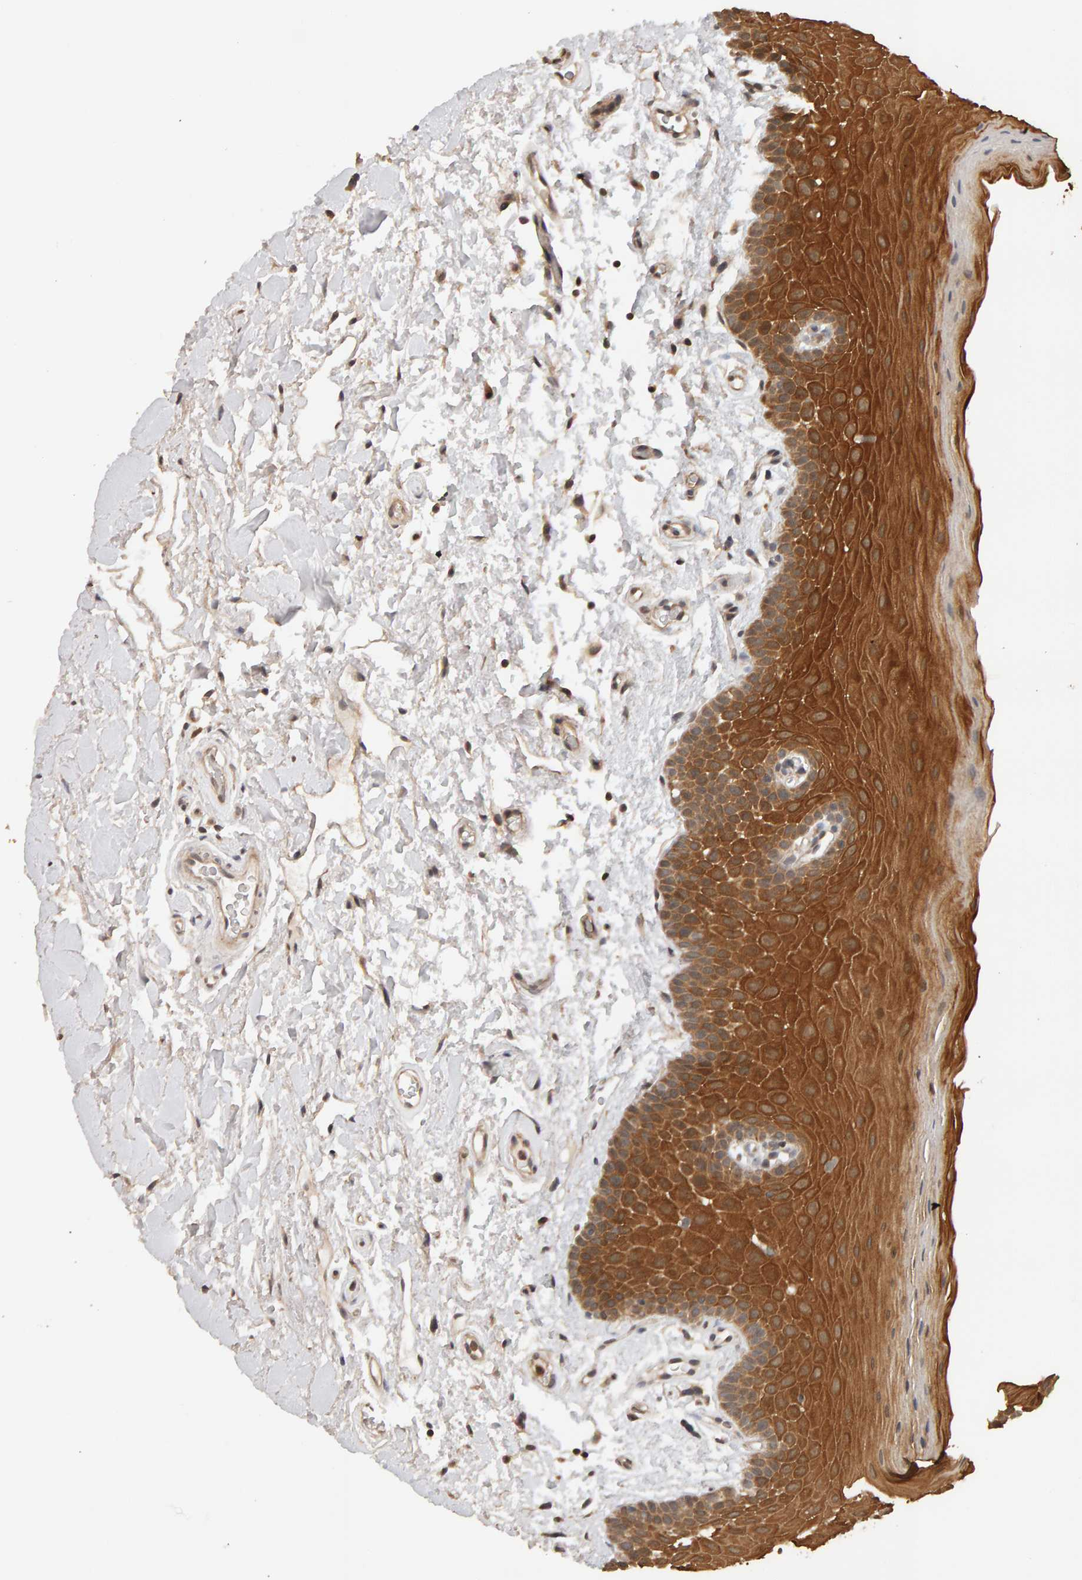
{"staining": {"intensity": "moderate", "quantity": ">75%", "location": "cytoplasmic/membranous"}, "tissue": "oral mucosa", "cell_type": "Squamous epithelial cells", "image_type": "normal", "snomed": [{"axis": "morphology", "description": "Normal tissue, NOS"}, {"axis": "topography", "description": "Oral tissue"}], "caption": "Oral mucosa stained for a protein demonstrates moderate cytoplasmic/membranous positivity in squamous epithelial cells. (DAB IHC with brightfield microscopy, high magnification).", "gene": "DNAJC7", "patient": {"sex": "male", "age": 62}}